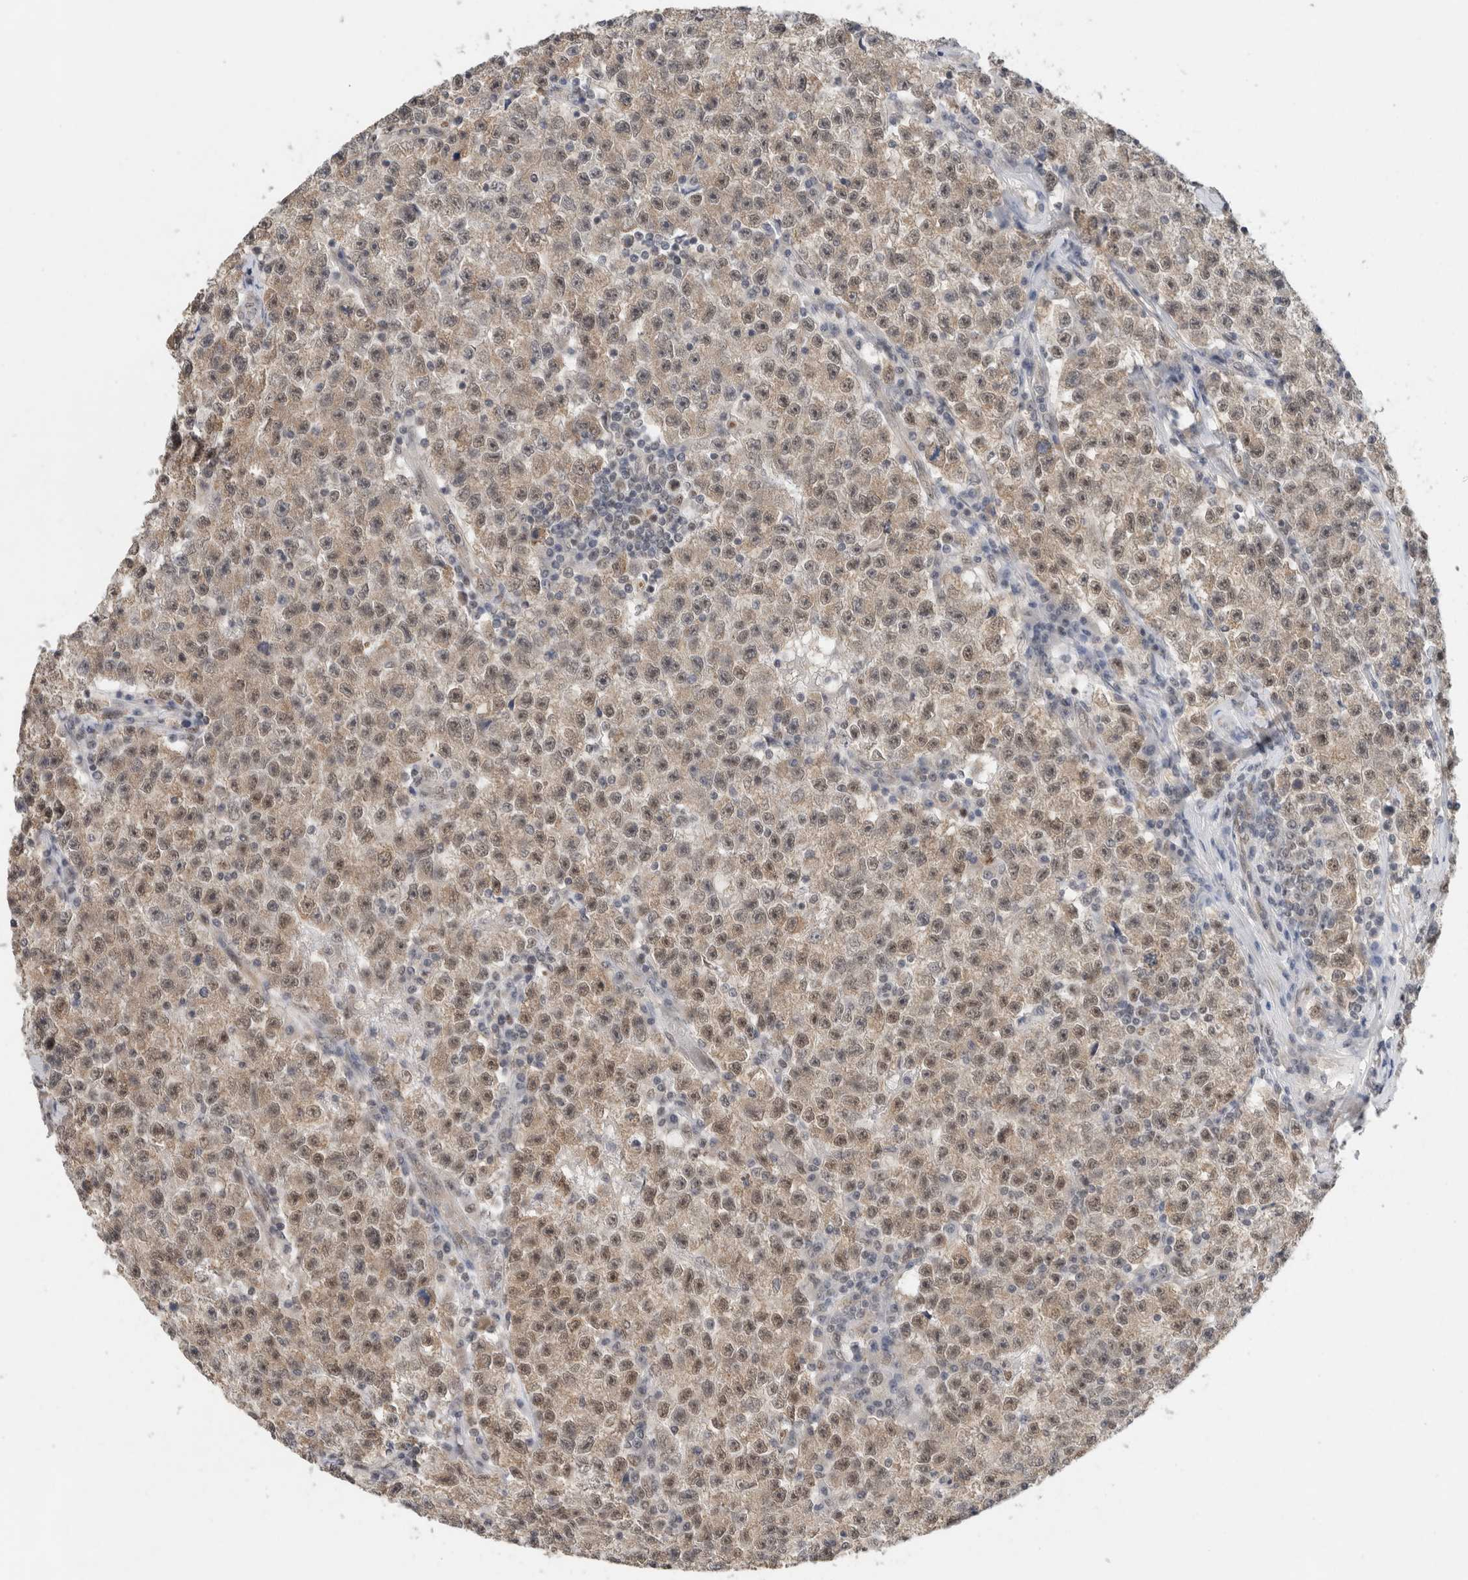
{"staining": {"intensity": "weak", "quantity": ">75%", "location": "nuclear"}, "tissue": "testis cancer", "cell_type": "Tumor cells", "image_type": "cancer", "snomed": [{"axis": "morphology", "description": "Seminoma, NOS"}, {"axis": "topography", "description": "Testis"}], "caption": "Immunohistochemistry of seminoma (testis) shows low levels of weak nuclear staining in about >75% of tumor cells.", "gene": "DDX42", "patient": {"sex": "male", "age": 22}}